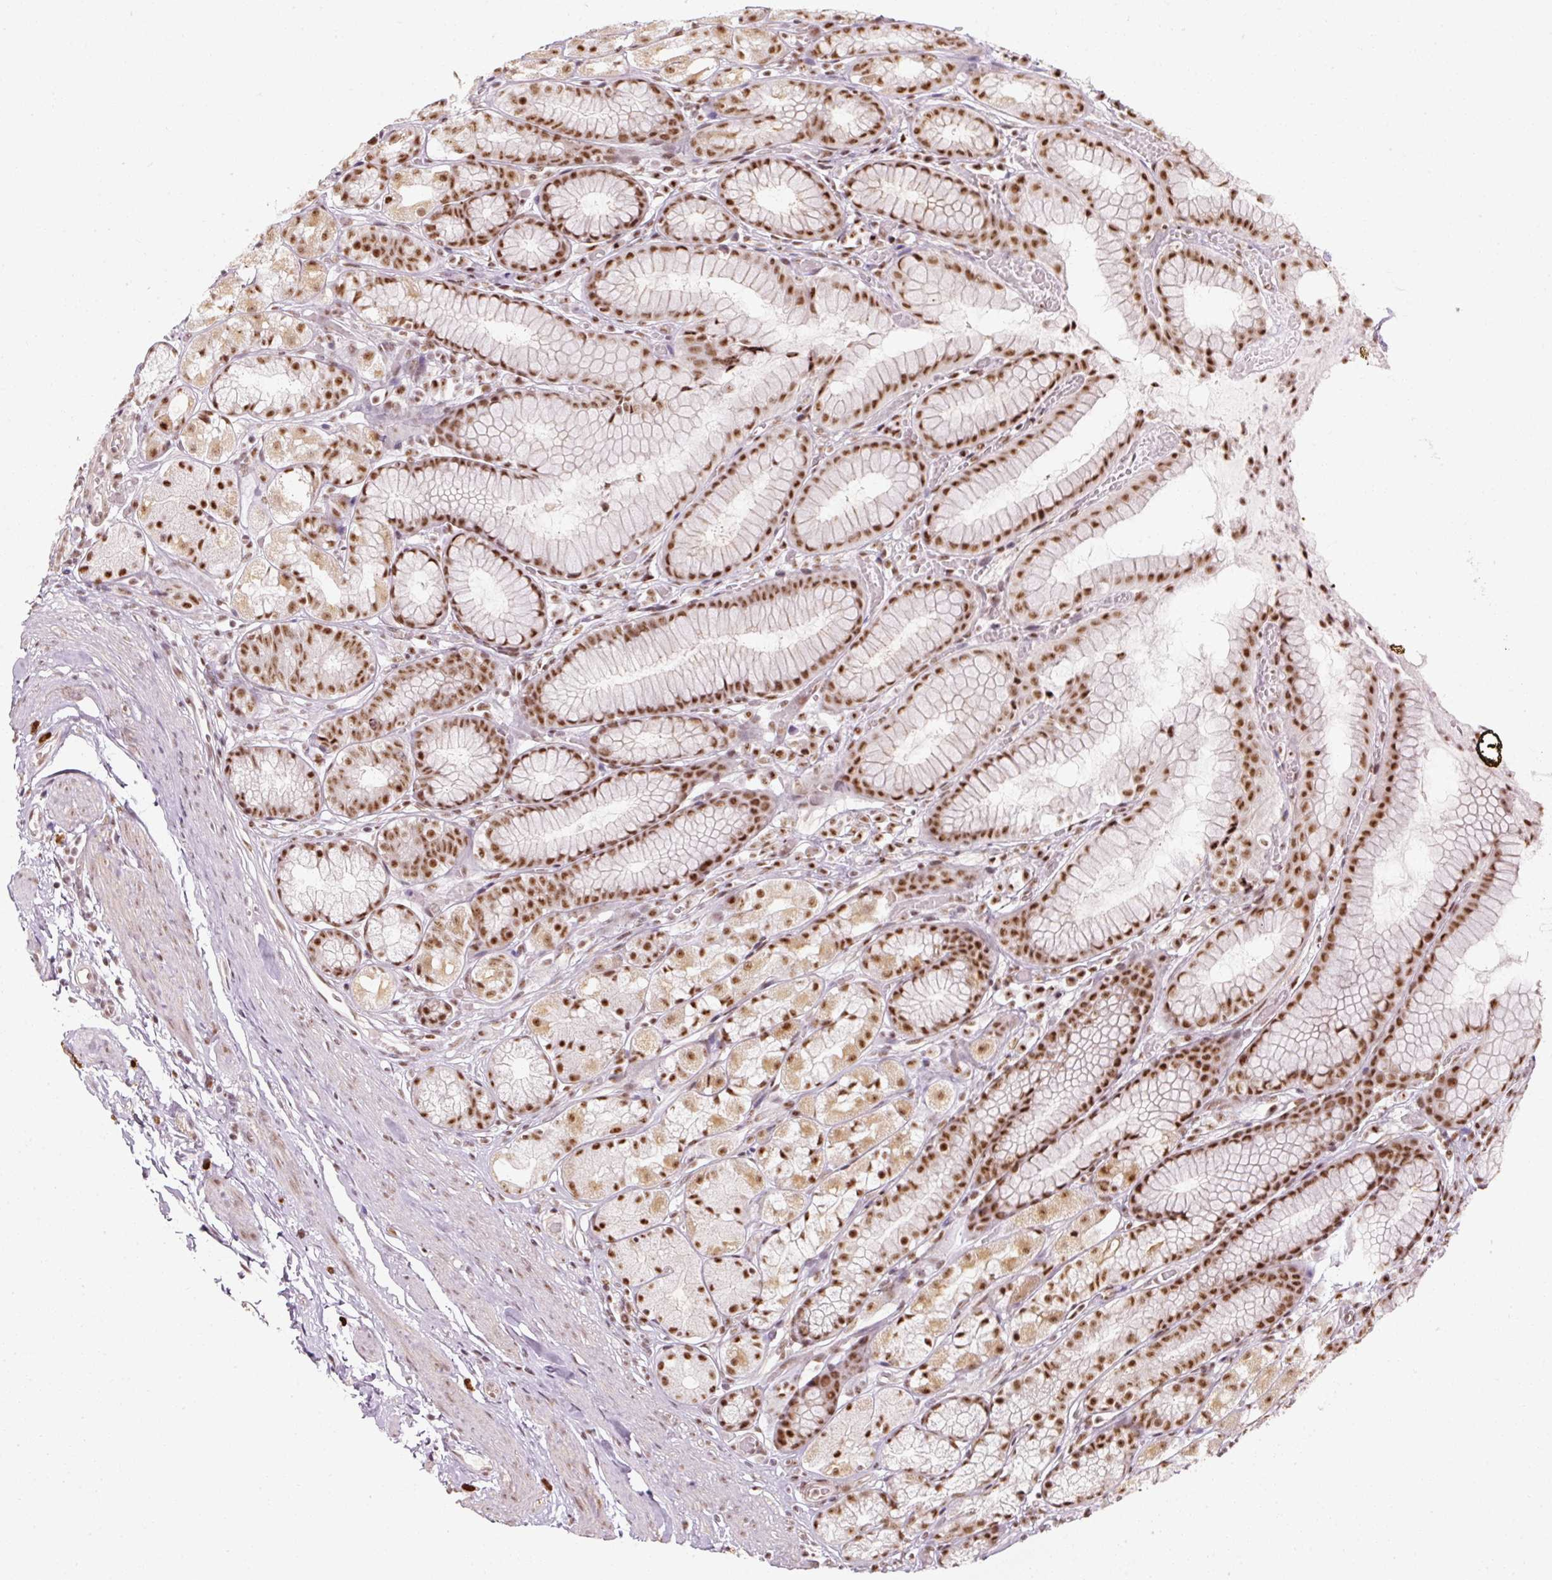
{"staining": {"intensity": "strong", "quantity": ">75%", "location": "nuclear"}, "tissue": "stomach", "cell_type": "Glandular cells", "image_type": "normal", "snomed": [{"axis": "morphology", "description": "Normal tissue, NOS"}, {"axis": "topography", "description": "Smooth muscle"}, {"axis": "topography", "description": "Stomach"}], "caption": "The histopathology image displays staining of unremarkable stomach, revealing strong nuclear protein positivity (brown color) within glandular cells. (DAB IHC with brightfield microscopy, high magnification).", "gene": "U2AF2", "patient": {"sex": "male", "age": 70}}